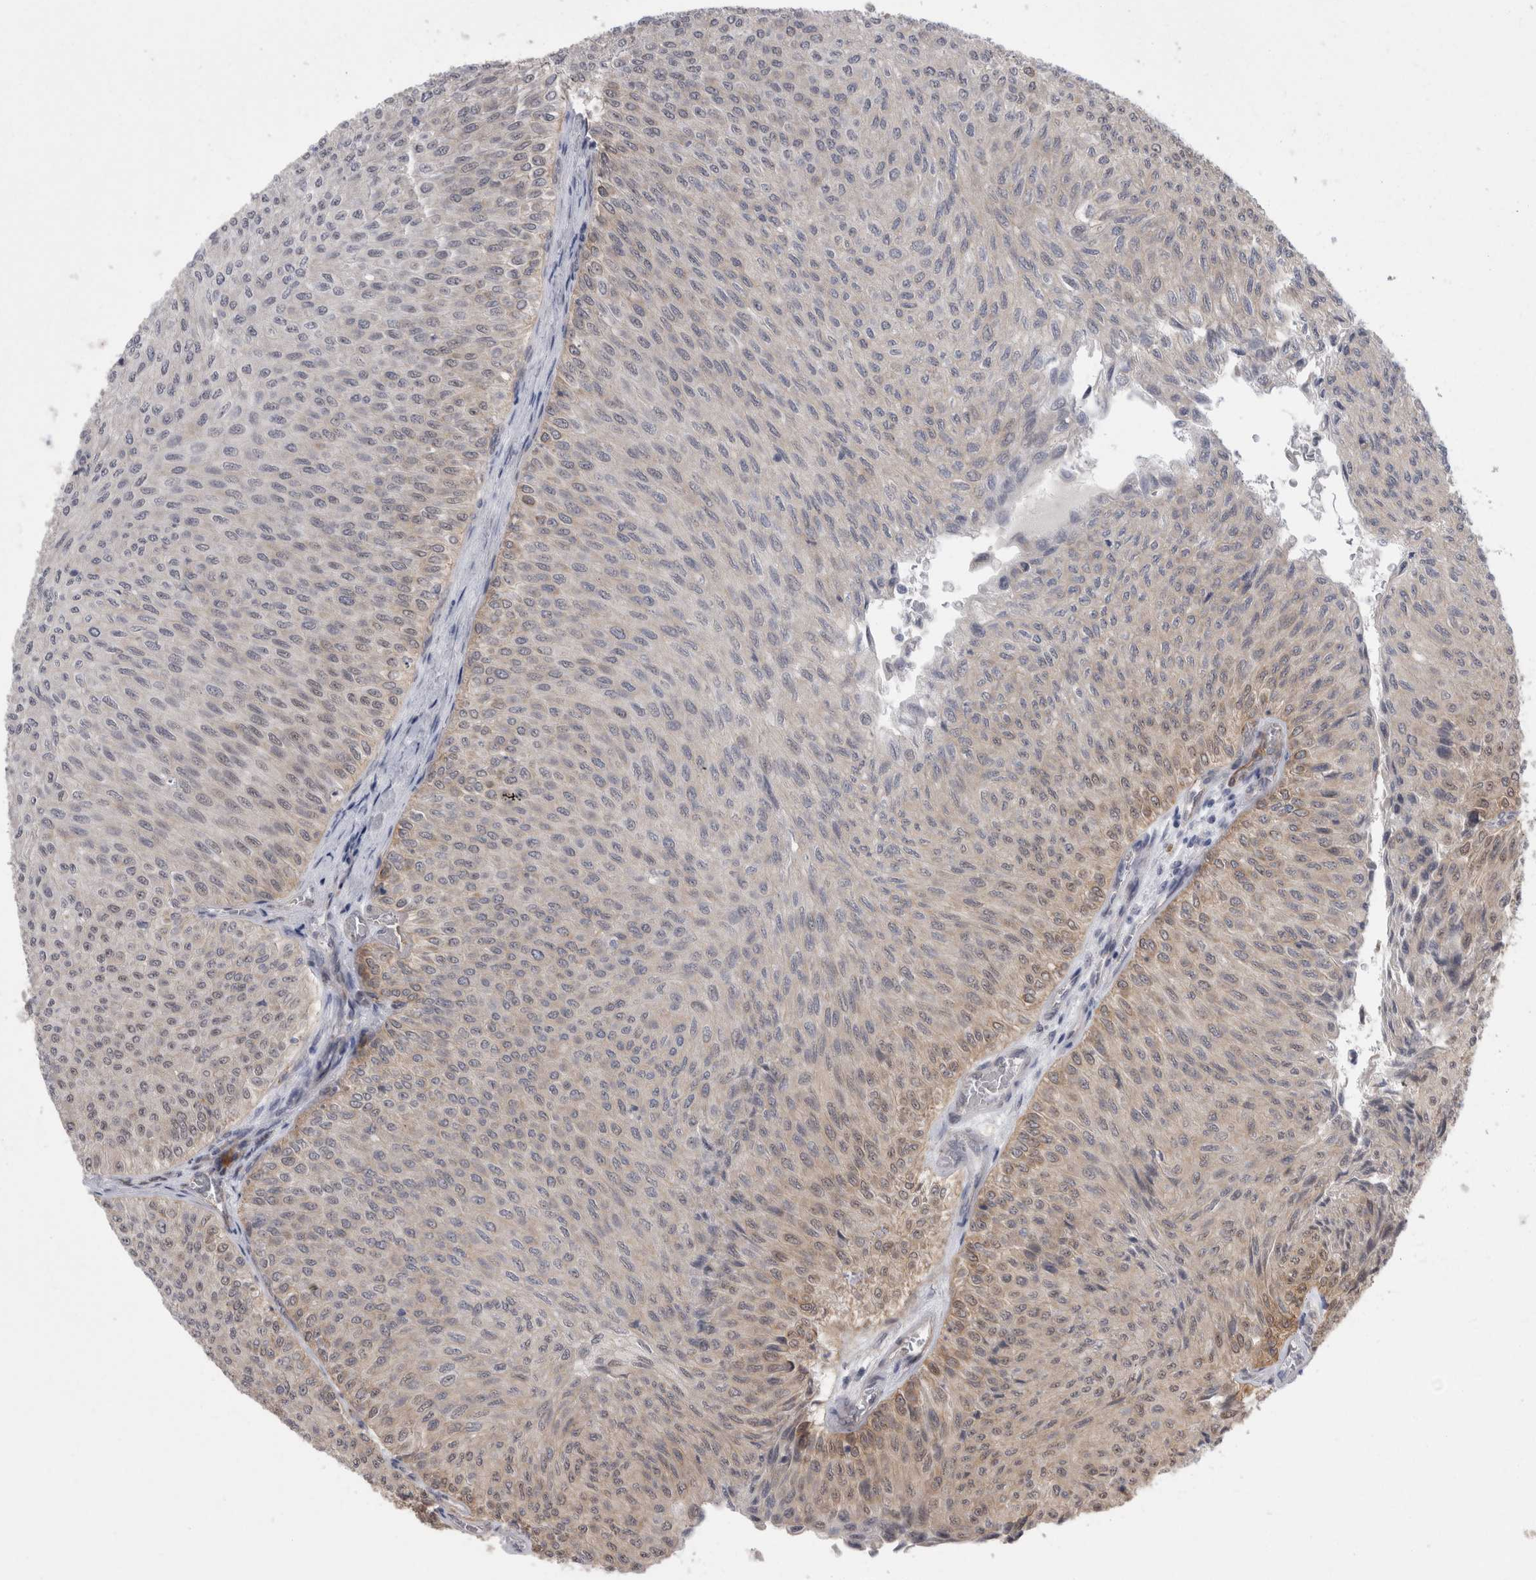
{"staining": {"intensity": "moderate", "quantity": "<25%", "location": "cytoplasmic/membranous"}, "tissue": "urothelial cancer", "cell_type": "Tumor cells", "image_type": "cancer", "snomed": [{"axis": "morphology", "description": "Urothelial carcinoma, Low grade"}, {"axis": "topography", "description": "Urinary bladder"}], "caption": "Brown immunohistochemical staining in urothelial cancer displays moderate cytoplasmic/membranous staining in approximately <25% of tumor cells. (IHC, brightfield microscopy, high magnification).", "gene": "FAM83H", "patient": {"sex": "male", "age": 78}}